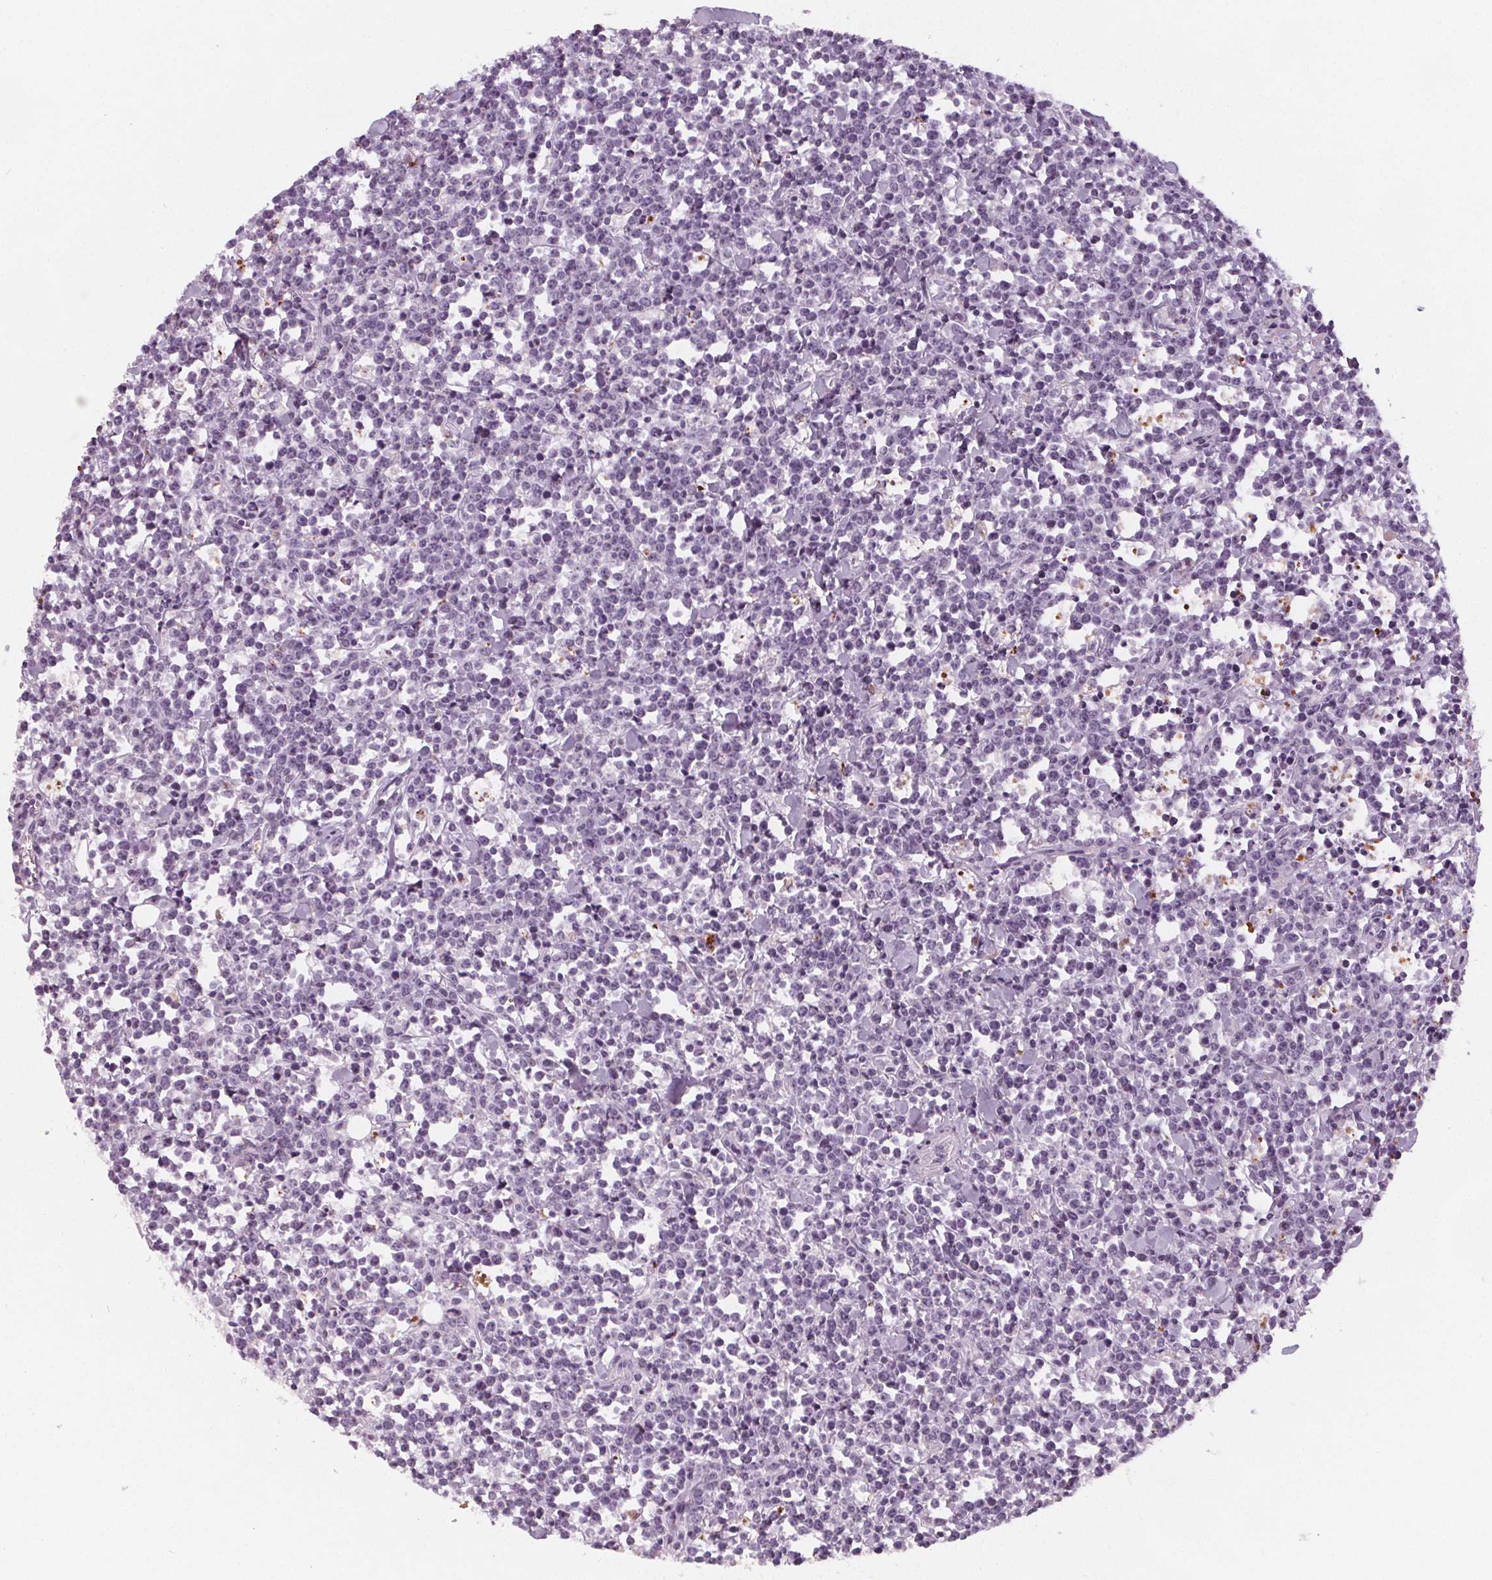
{"staining": {"intensity": "negative", "quantity": "none", "location": "none"}, "tissue": "lymphoma", "cell_type": "Tumor cells", "image_type": "cancer", "snomed": [{"axis": "morphology", "description": "Malignant lymphoma, non-Hodgkin's type, High grade"}, {"axis": "topography", "description": "Small intestine"}], "caption": "The micrograph displays no significant staining in tumor cells of malignant lymphoma, non-Hodgkin's type (high-grade).", "gene": "SLC5A12", "patient": {"sex": "female", "age": 56}}